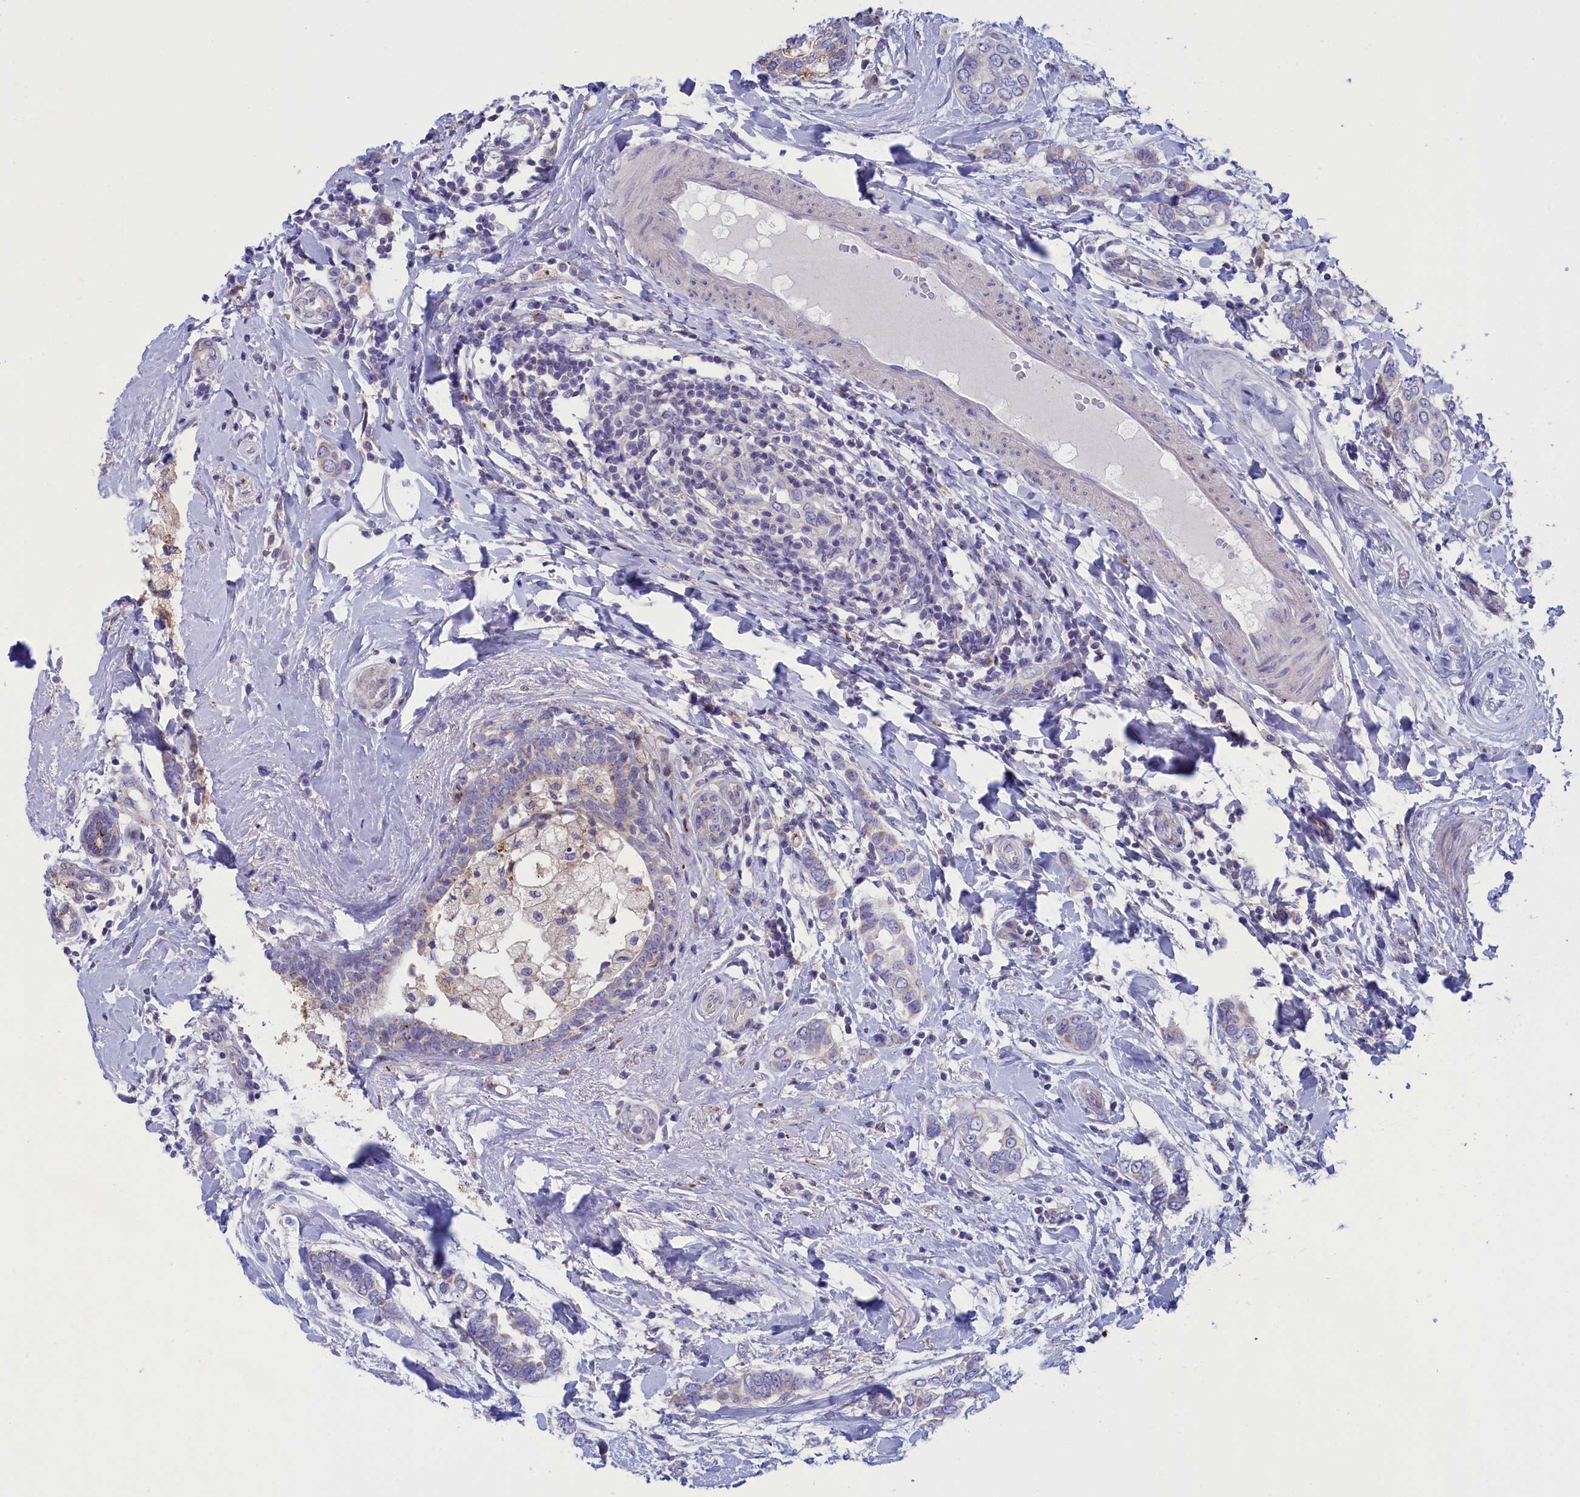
{"staining": {"intensity": "negative", "quantity": "none", "location": "none"}, "tissue": "breast cancer", "cell_type": "Tumor cells", "image_type": "cancer", "snomed": [{"axis": "morphology", "description": "Lobular carcinoma"}, {"axis": "topography", "description": "Breast"}], "caption": "A photomicrograph of human lobular carcinoma (breast) is negative for staining in tumor cells. Nuclei are stained in blue.", "gene": "WDR6", "patient": {"sex": "female", "age": 51}}